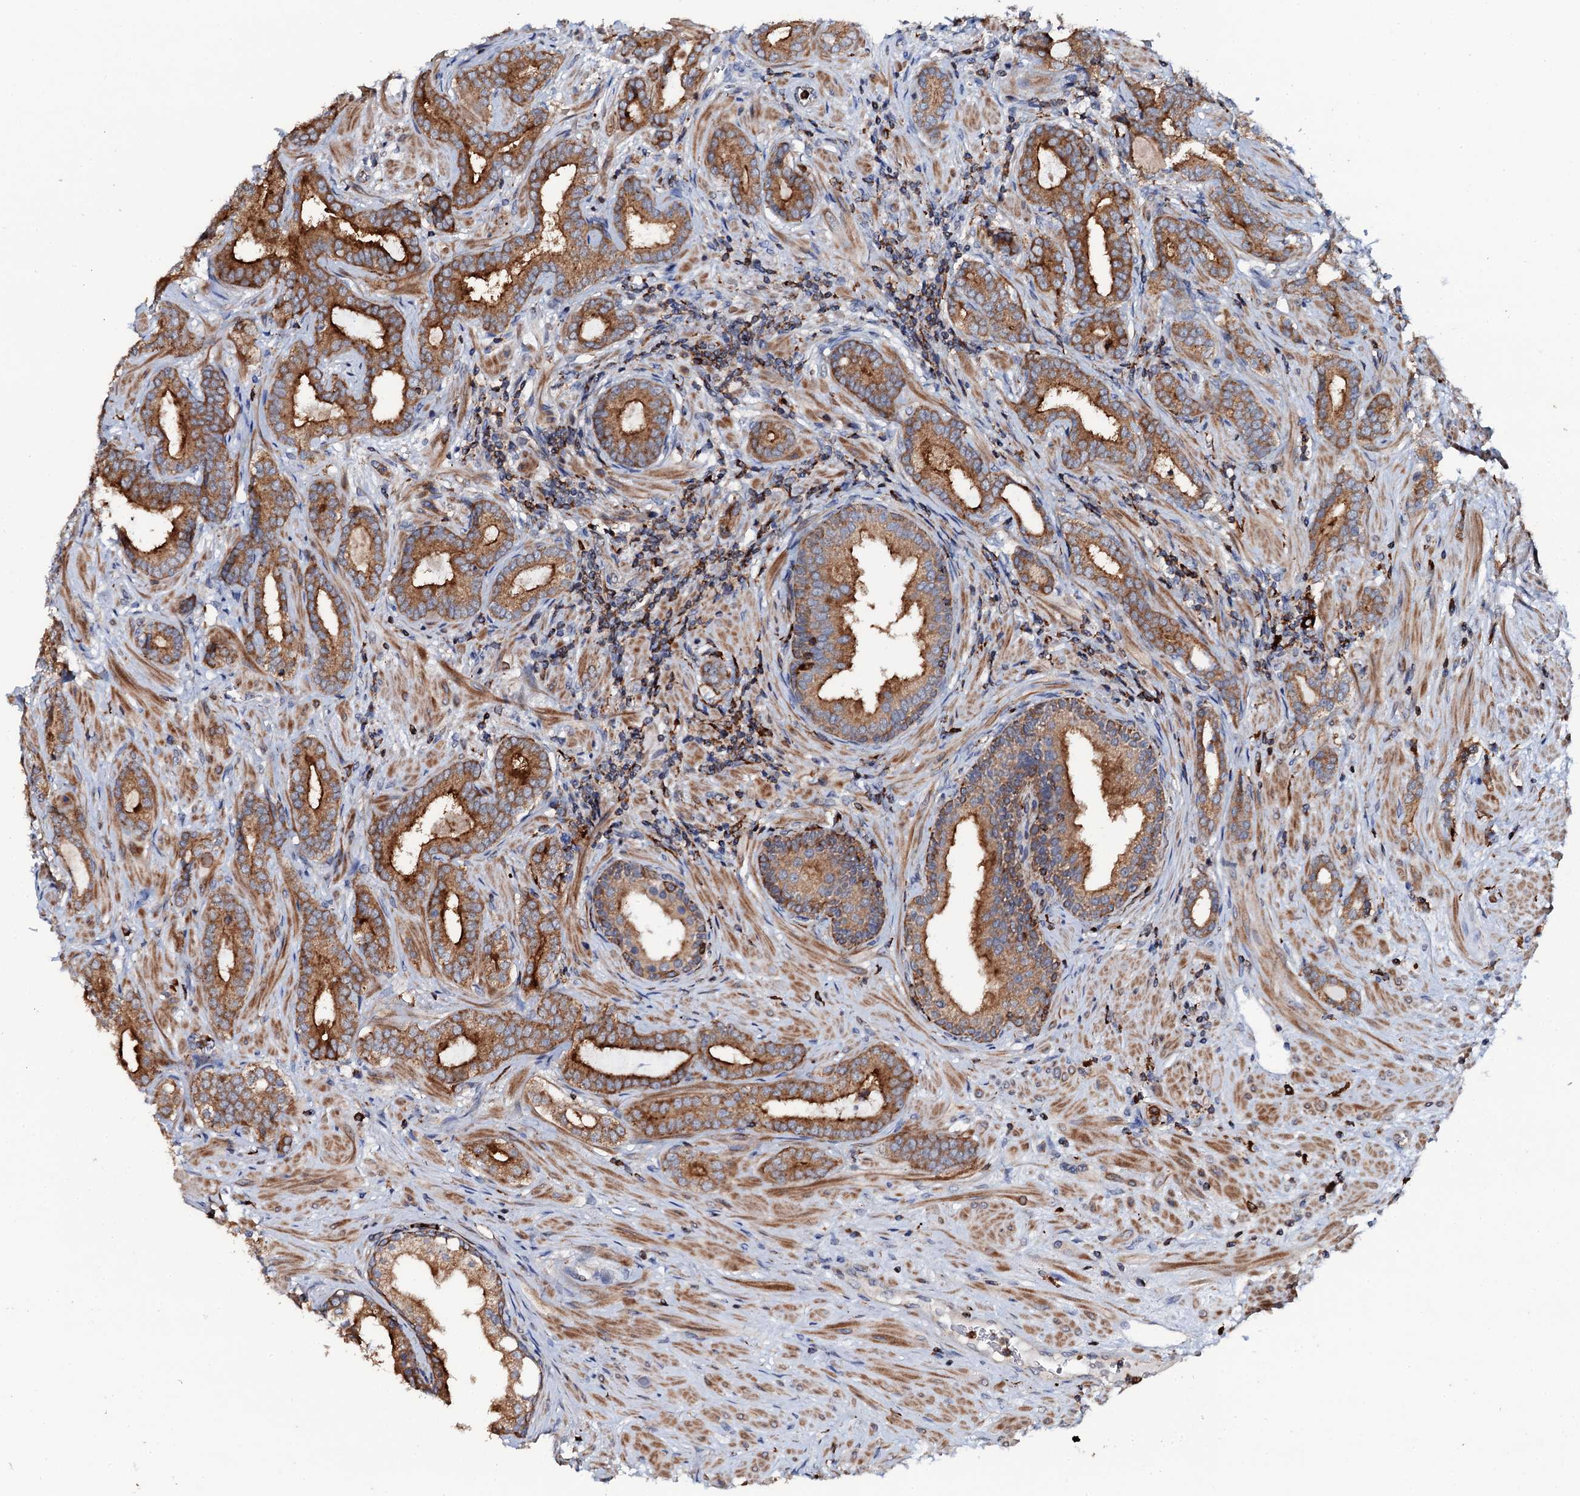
{"staining": {"intensity": "strong", "quantity": ">75%", "location": "cytoplasmic/membranous"}, "tissue": "prostate cancer", "cell_type": "Tumor cells", "image_type": "cancer", "snomed": [{"axis": "morphology", "description": "Adenocarcinoma, High grade"}, {"axis": "topography", "description": "Prostate"}], "caption": "Immunohistochemistry (IHC) histopathology image of high-grade adenocarcinoma (prostate) stained for a protein (brown), which exhibits high levels of strong cytoplasmic/membranous expression in about >75% of tumor cells.", "gene": "VAMP8", "patient": {"sex": "male", "age": 64}}